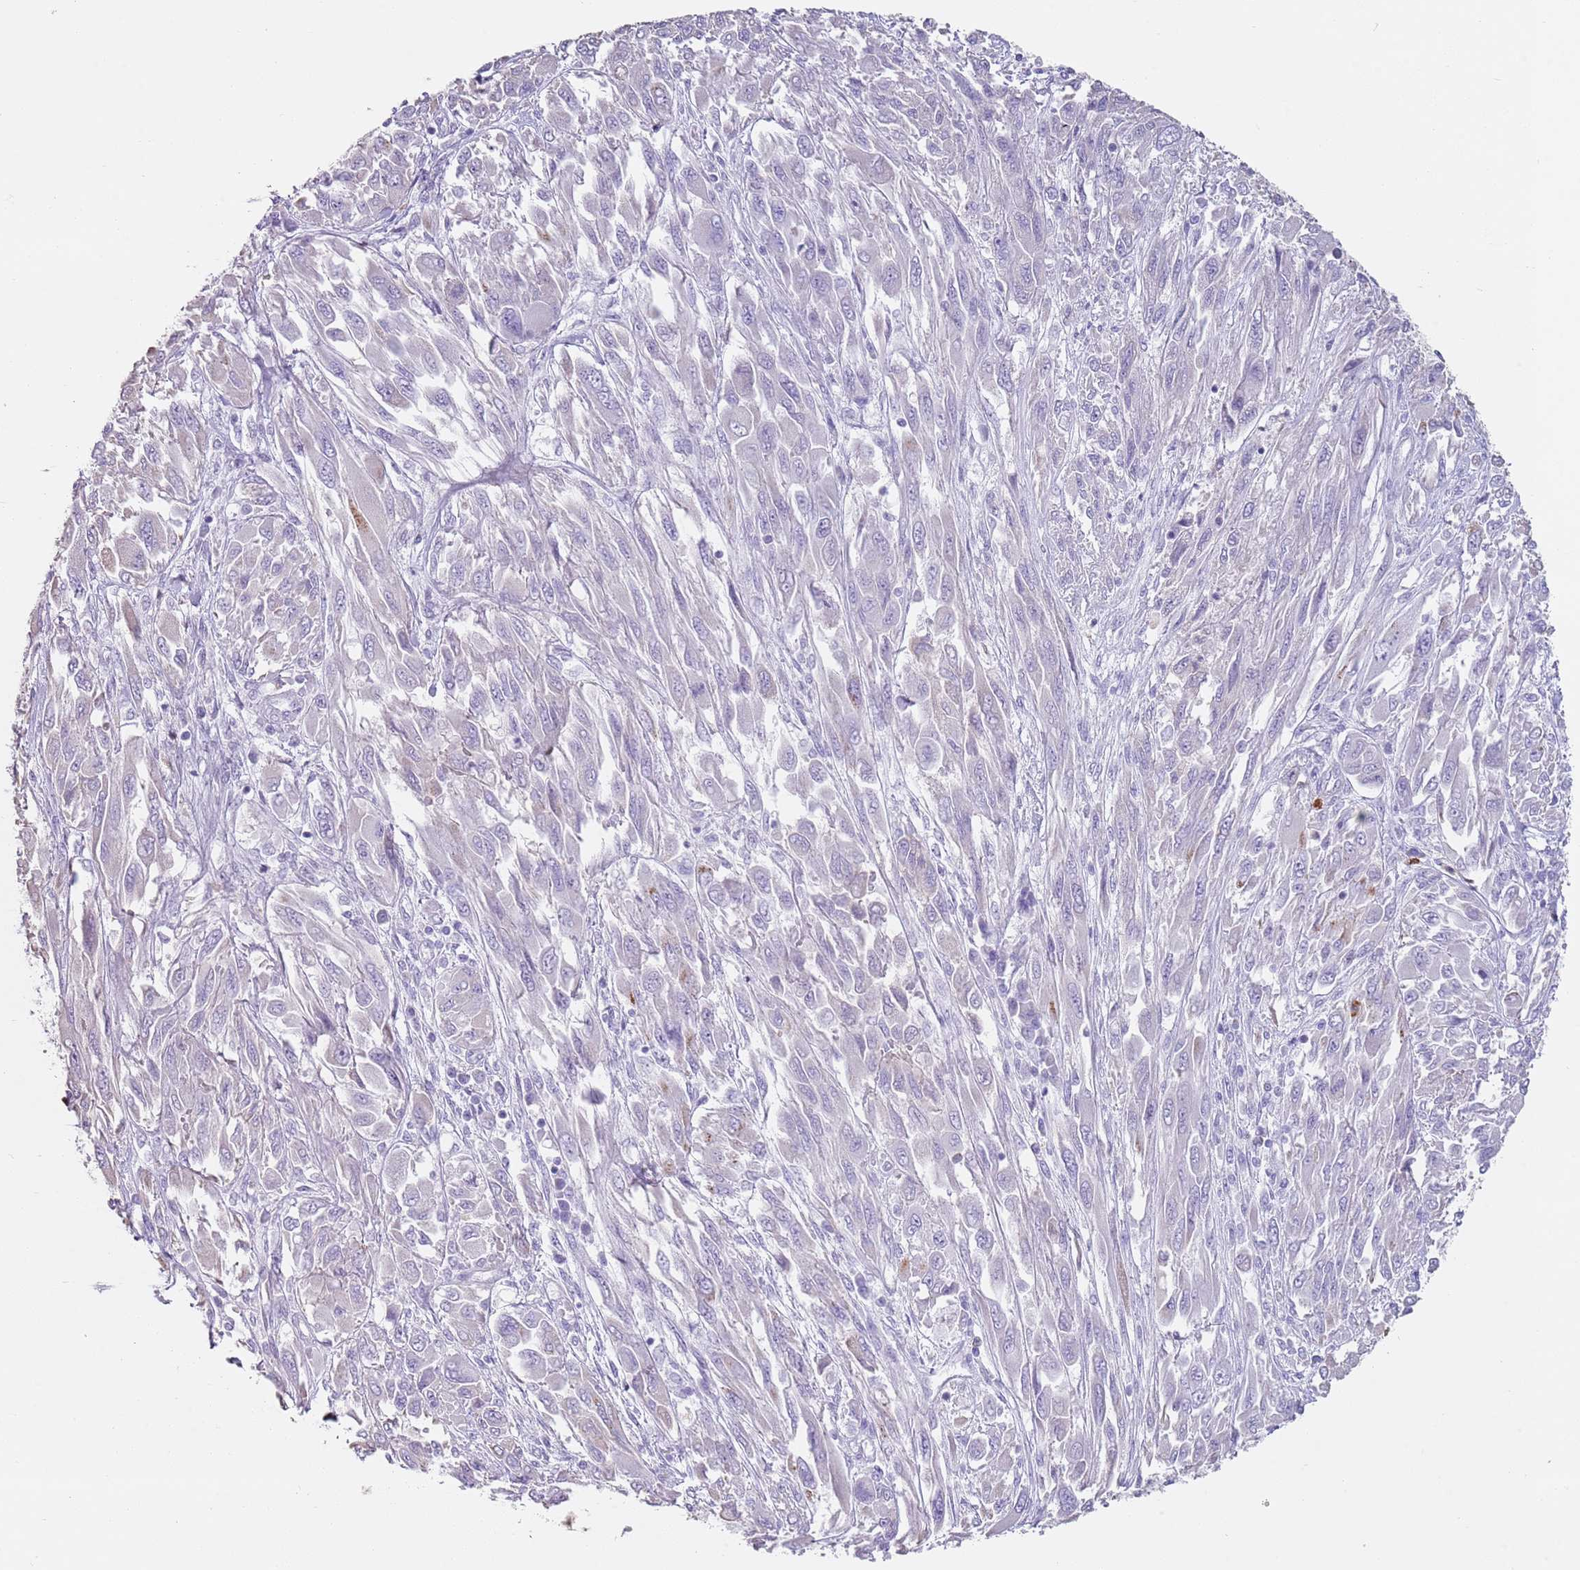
{"staining": {"intensity": "negative", "quantity": "none", "location": "none"}, "tissue": "melanoma", "cell_type": "Tumor cells", "image_type": "cancer", "snomed": [{"axis": "morphology", "description": "Malignant melanoma, NOS"}, {"axis": "topography", "description": "Skin"}], "caption": "The histopathology image exhibits no significant staining in tumor cells of malignant melanoma.", "gene": "CD177", "patient": {"sex": "female", "age": 91}}